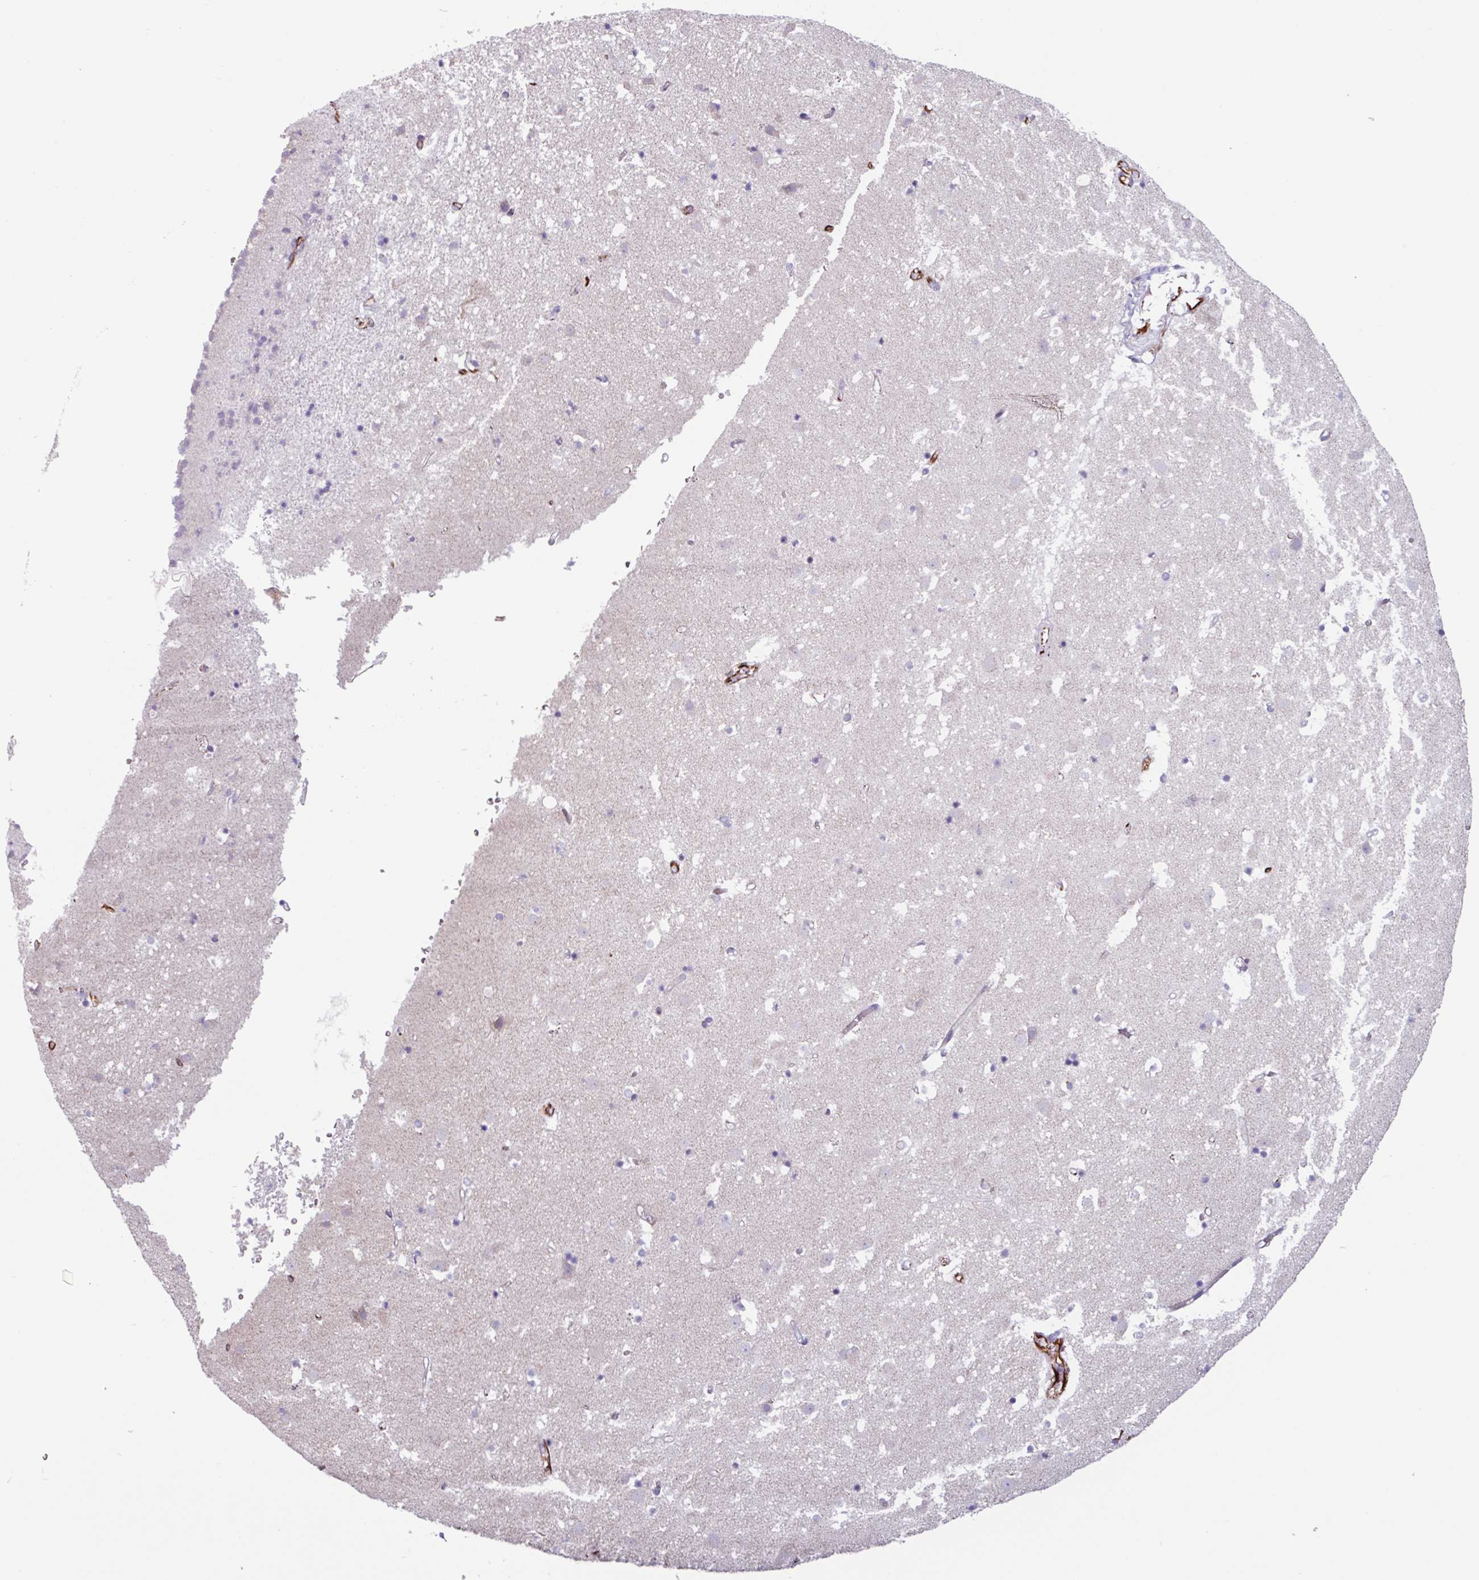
{"staining": {"intensity": "negative", "quantity": "none", "location": "none"}, "tissue": "caudate", "cell_type": "Glial cells", "image_type": "normal", "snomed": [{"axis": "morphology", "description": "Normal tissue, NOS"}, {"axis": "topography", "description": "Lateral ventricle wall"}], "caption": "DAB (3,3'-diaminobenzidine) immunohistochemical staining of normal caudate exhibits no significant expression in glial cells.", "gene": "BTD", "patient": {"sex": "male", "age": 58}}